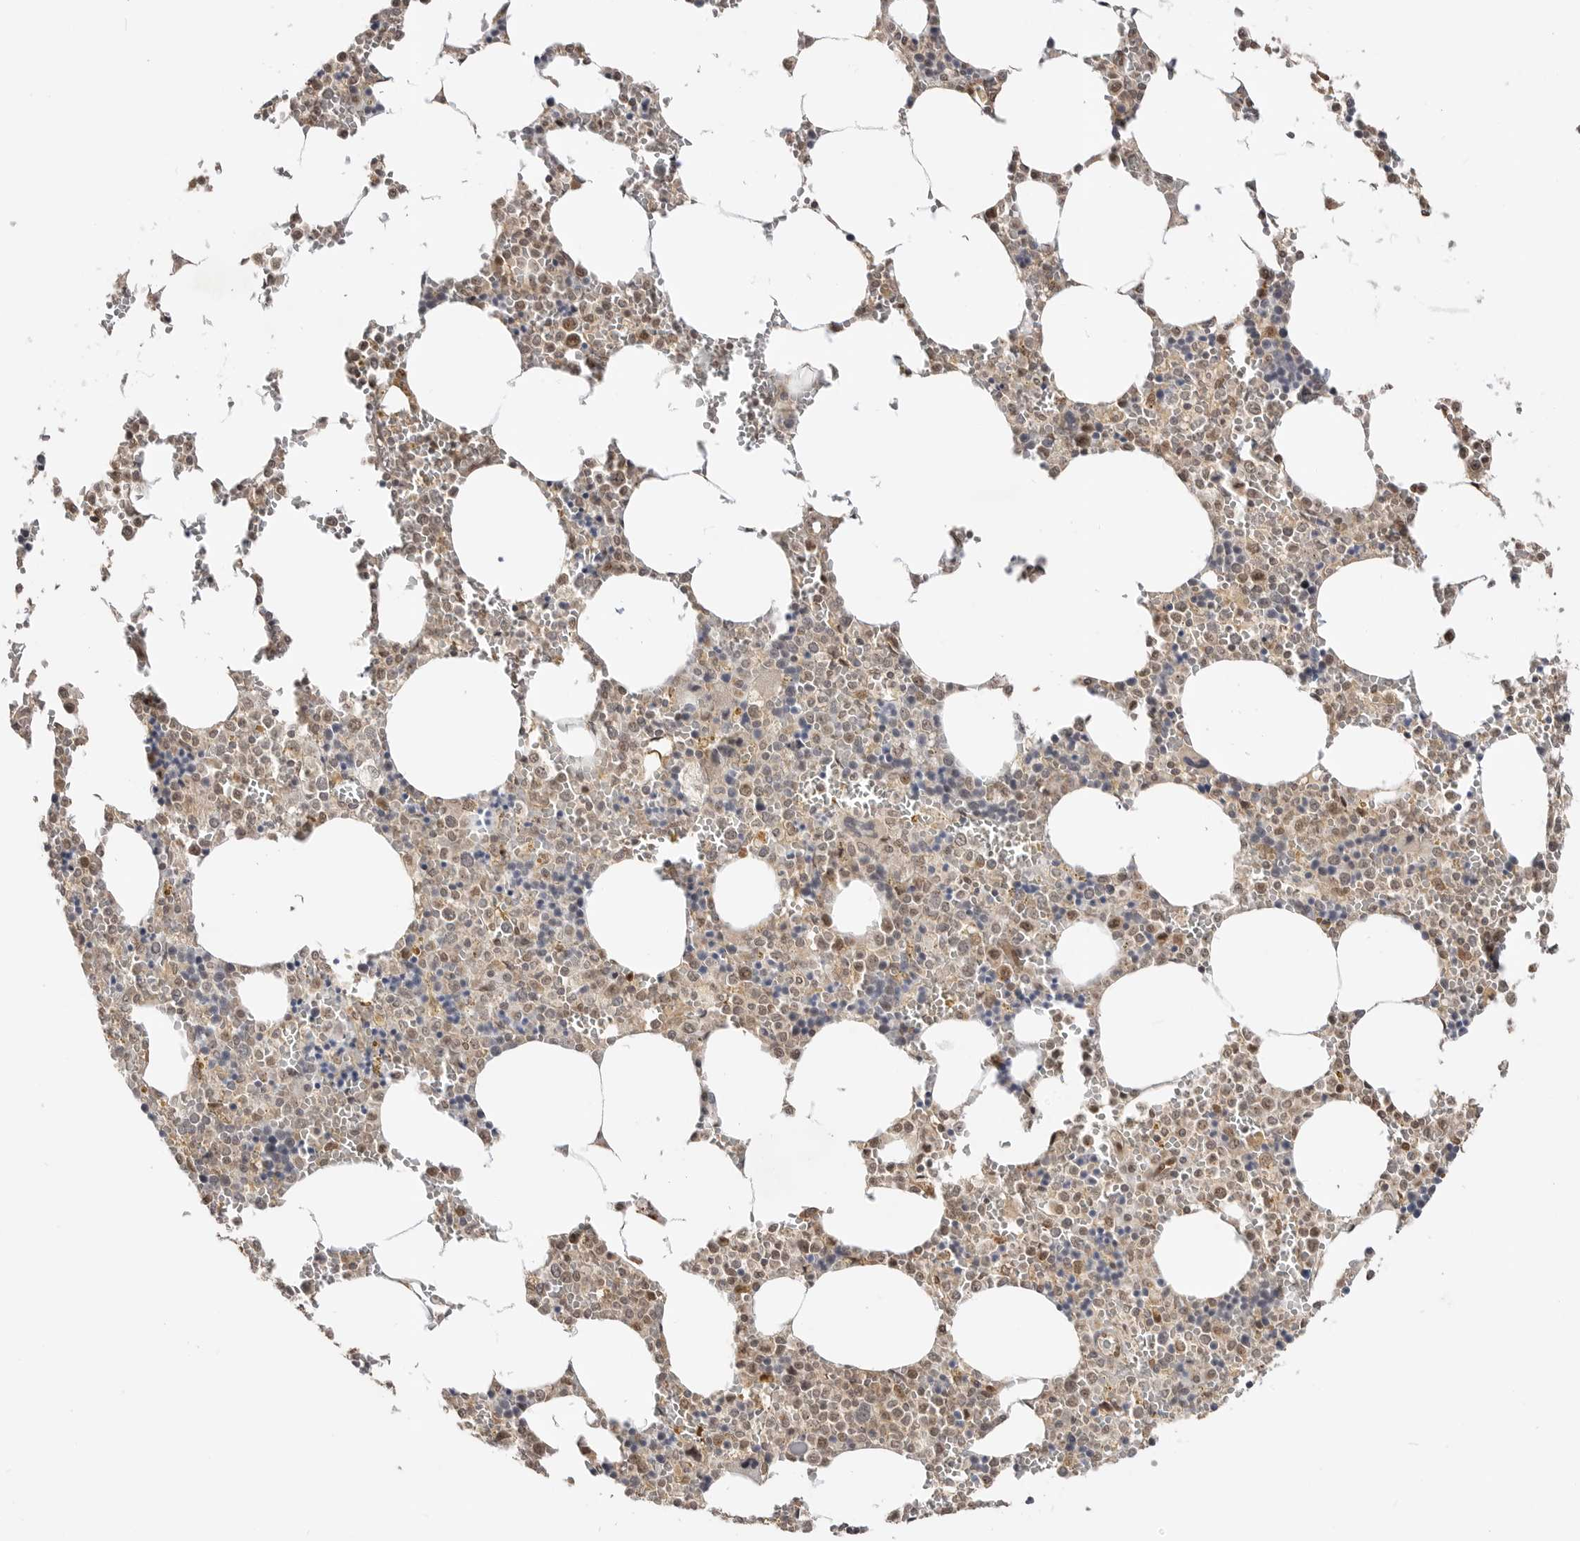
{"staining": {"intensity": "moderate", "quantity": "25%-75%", "location": "nuclear"}, "tissue": "bone marrow", "cell_type": "Hematopoietic cells", "image_type": "normal", "snomed": [{"axis": "morphology", "description": "Normal tissue, NOS"}, {"axis": "topography", "description": "Bone marrow"}], "caption": "Brown immunohistochemical staining in normal human bone marrow demonstrates moderate nuclear staining in about 25%-75% of hematopoietic cells.", "gene": "ALKAL1", "patient": {"sex": "male", "age": 70}}